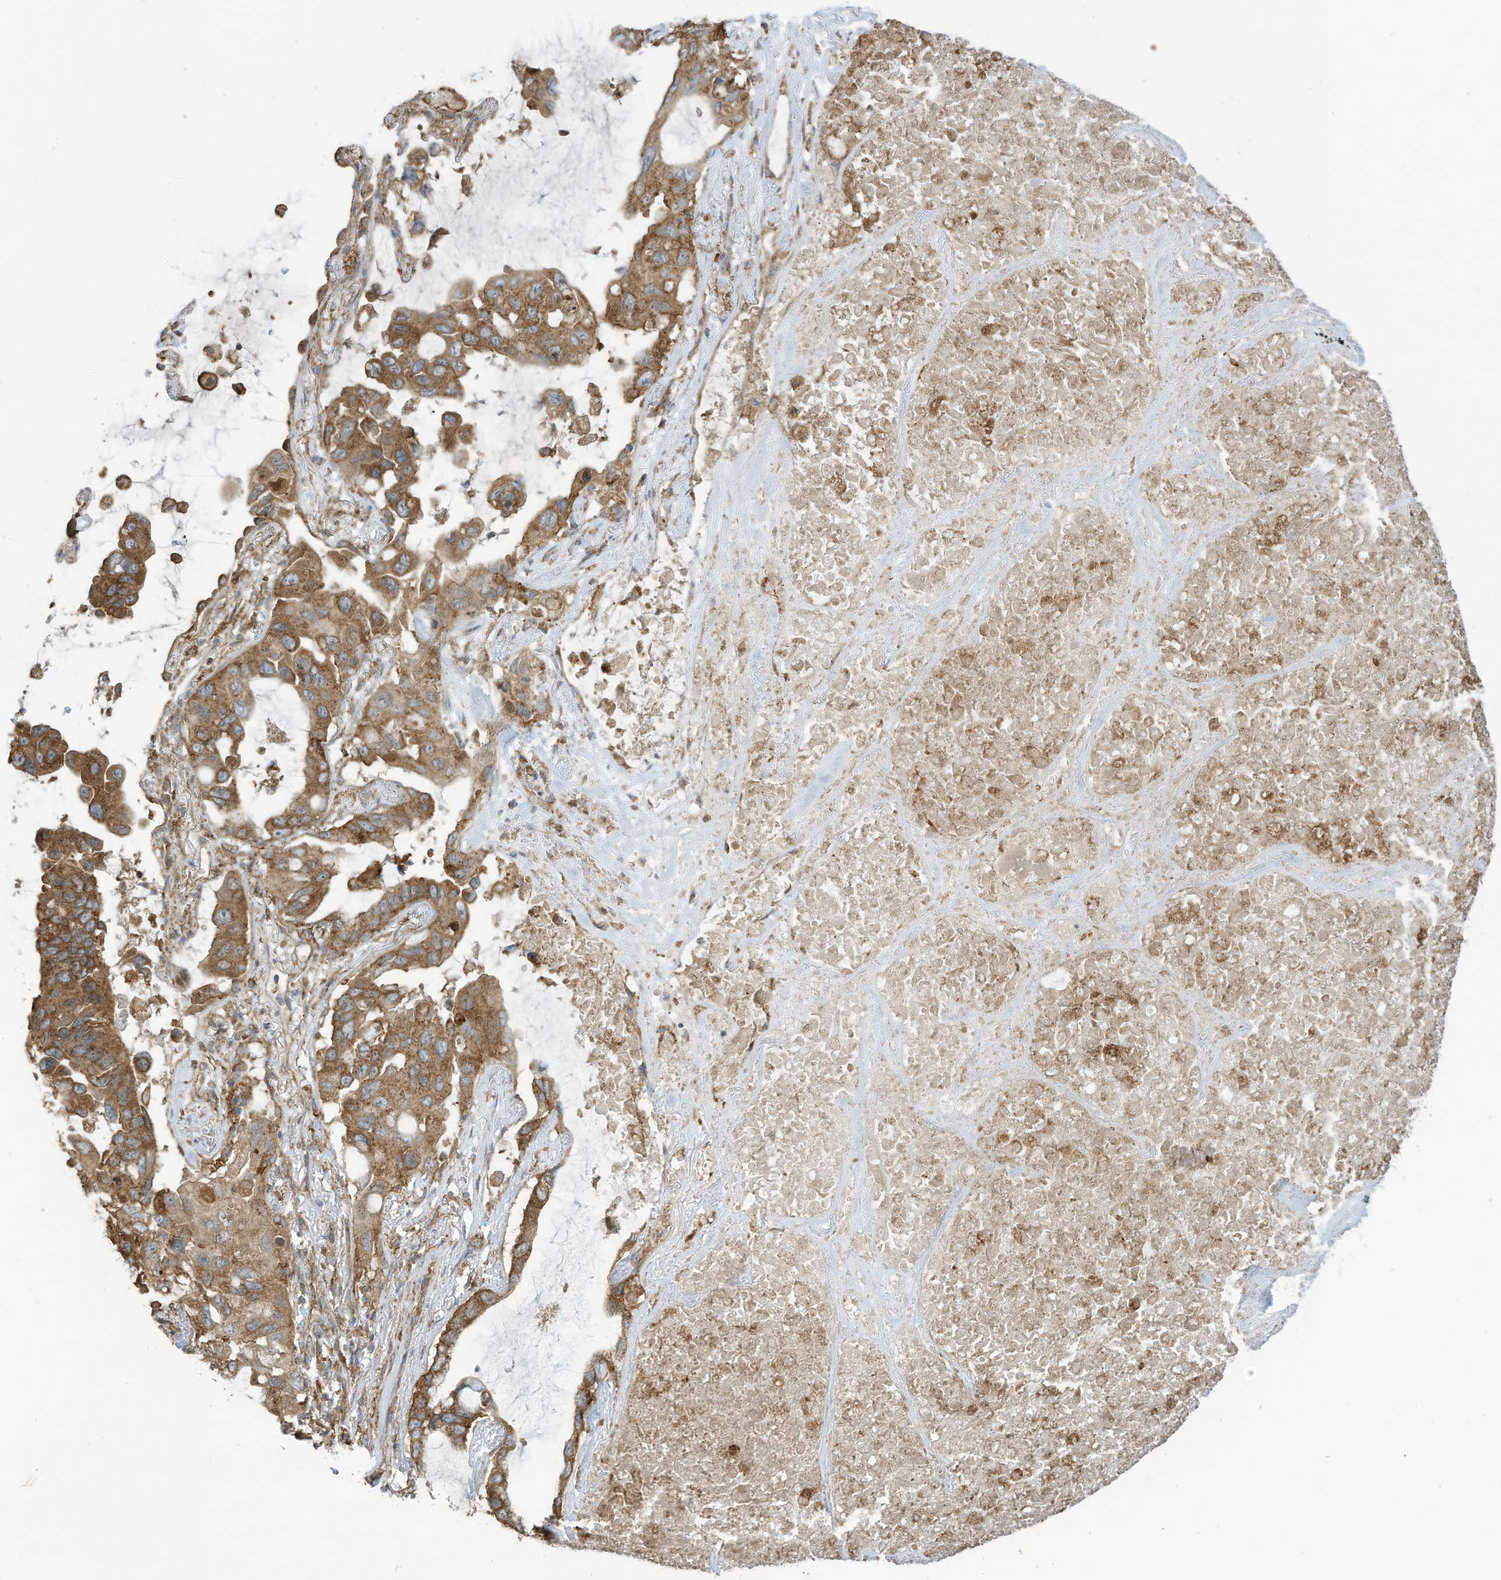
{"staining": {"intensity": "moderate", "quantity": ">75%", "location": "cytoplasmic/membranous"}, "tissue": "lung cancer", "cell_type": "Tumor cells", "image_type": "cancer", "snomed": [{"axis": "morphology", "description": "Squamous cell carcinoma, NOS"}, {"axis": "topography", "description": "Lung"}], "caption": "Immunohistochemical staining of lung cancer demonstrates medium levels of moderate cytoplasmic/membranous protein expression in approximately >75% of tumor cells.", "gene": "CGAS", "patient": {"sex": "female", "age": 73}}